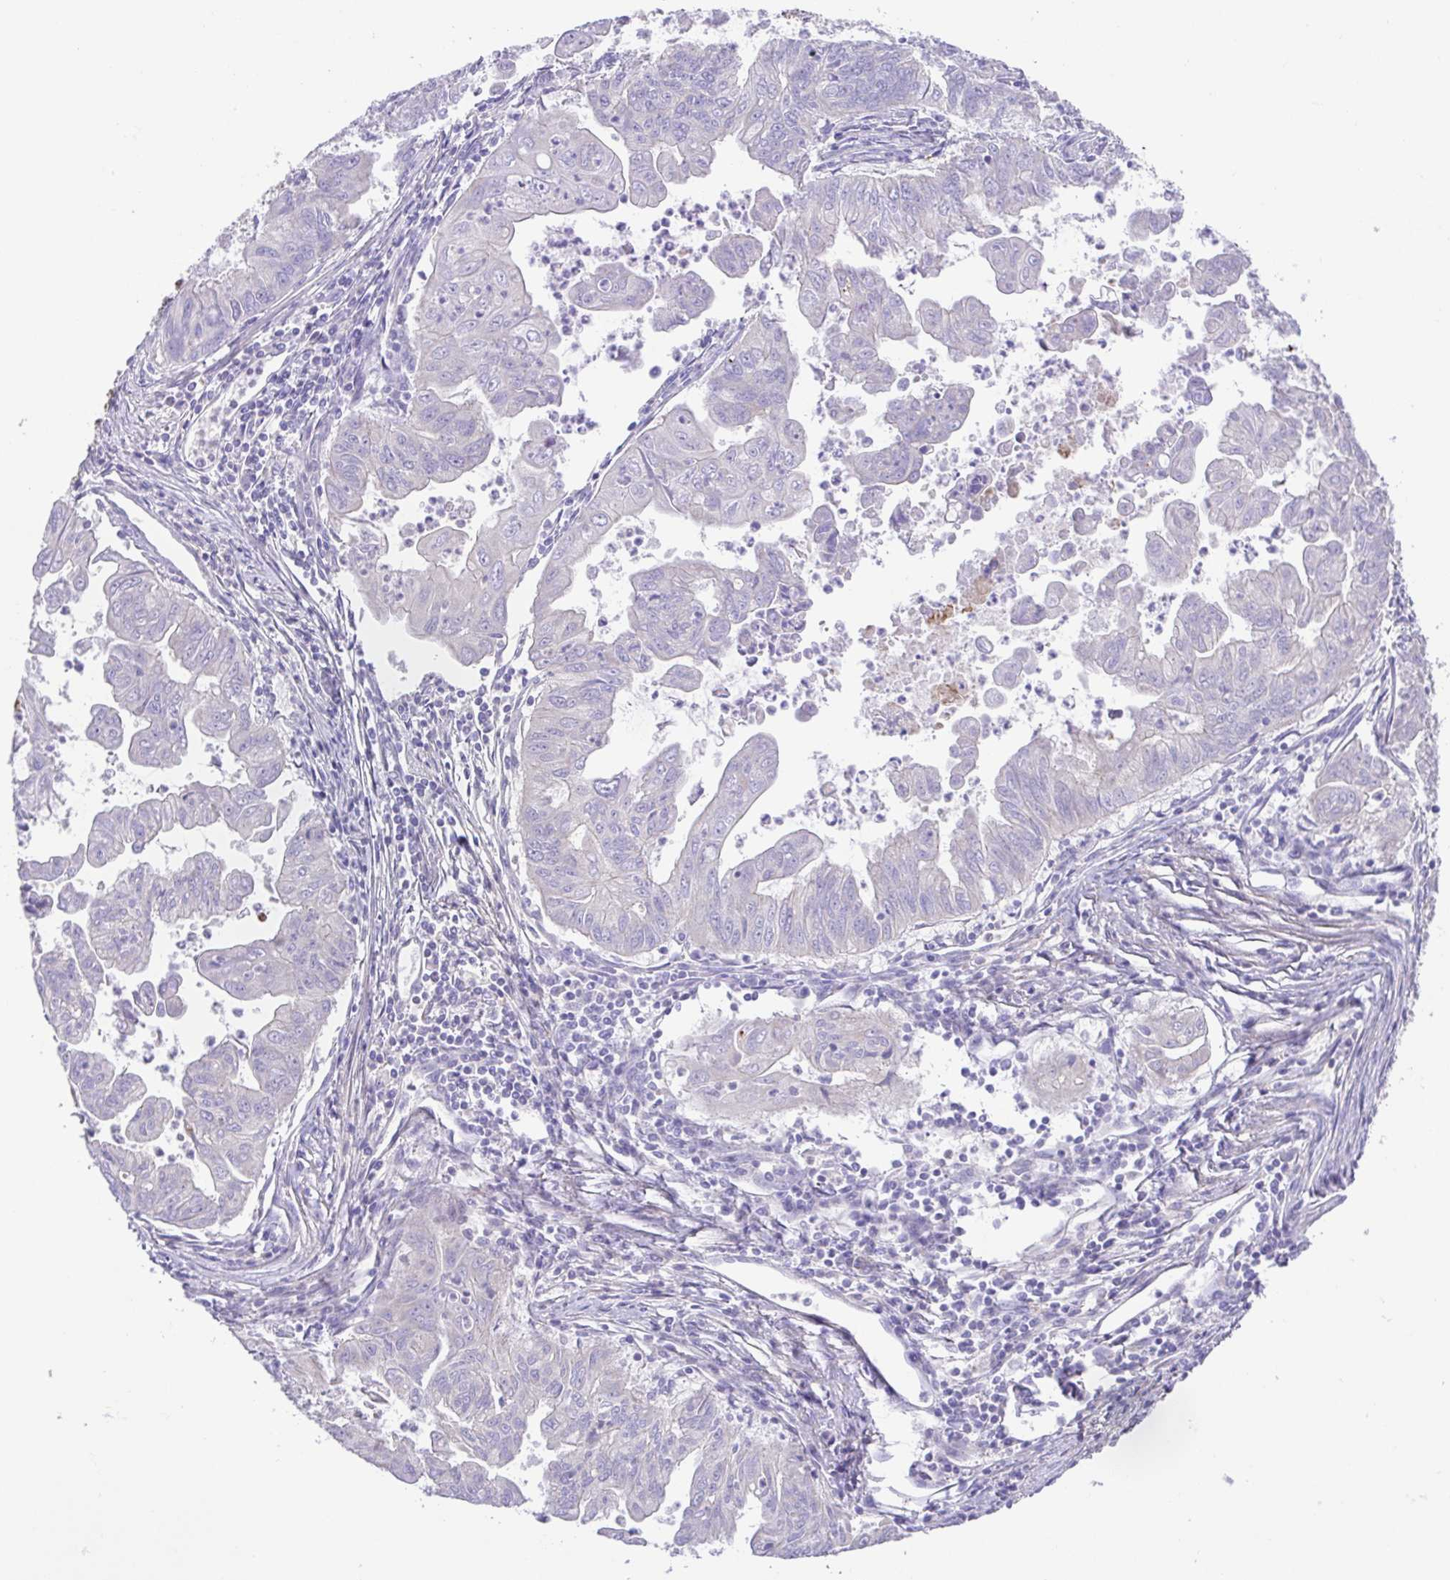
{"staining": {"intensity": "negative", "quantity": "none", "location": "none"}, "tissue": "stomach cancer", "cell_type": "Tumor cells", "image_type": "cancer", "snomed": [{"axis": "morphology", "description": "Adenocarcinoma, NOS"}, {"axis": "topography", "description": "Stomach, upper"}], "caption": "High magnification brightfield microscopy of stomach adenocarcinoma stained with DAB (3,3'-diaminobenzidine) (brown) and counterstained with hematoxylin (blue): tumor cells show no significant expression.", "gene": "SLC13A1", "patient": {"sex": "male", "age": 80}}